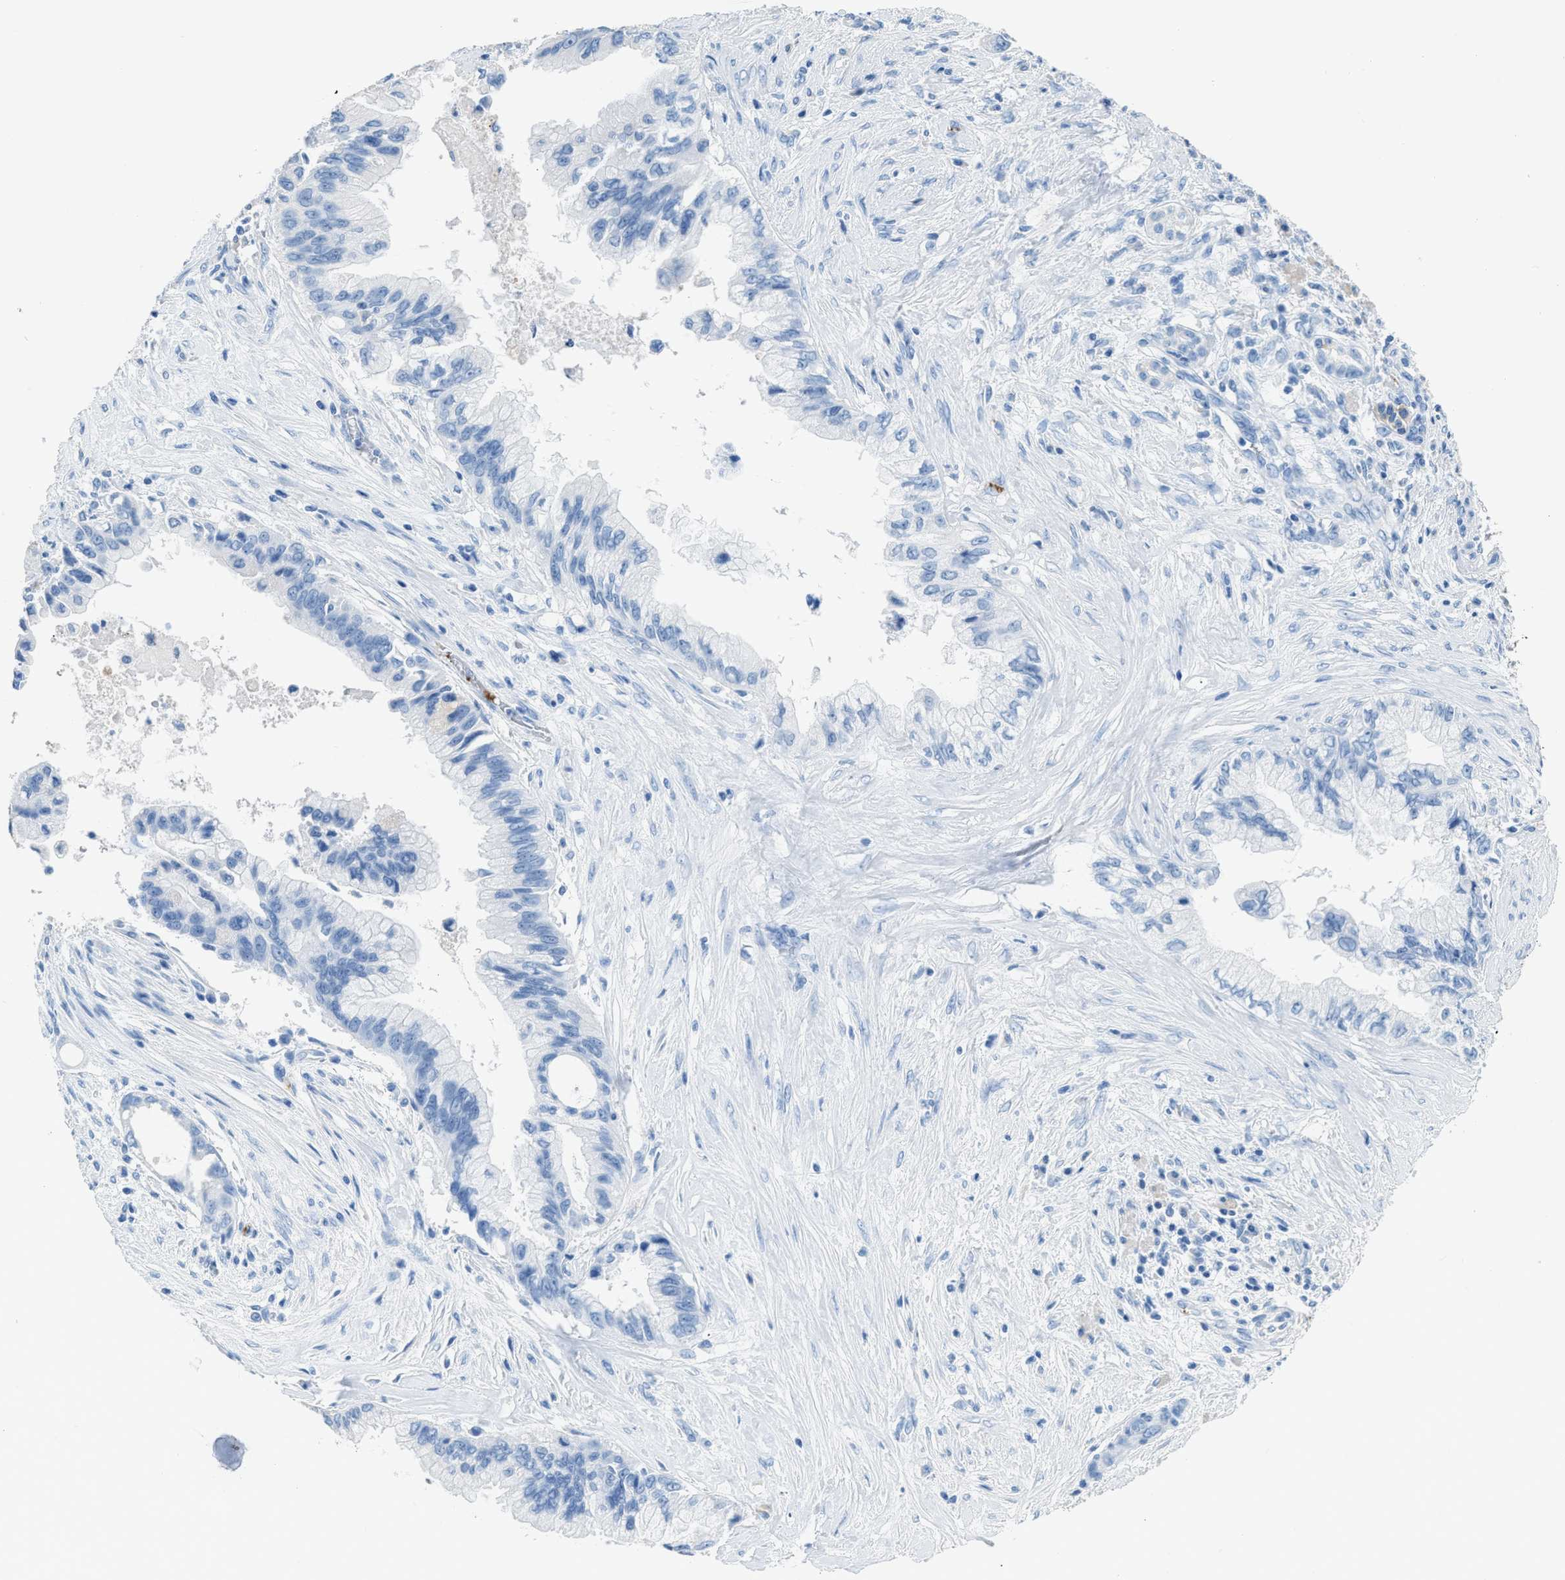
{"staining": {"intensity": "negative", "quantity": "none", "location": "none"}, "tissue": "pancreatic cancer", "cell_type": "Tumor cells", "image_type": "cancer", "snomed": [{"axis": "morphology", "description": "Adenocarcinoma, NOS"}, {"axis": "topography", "description": "Pancreas"}], "caption": "A histopathology image of pancreatic cancer (adenocarcinoma) stained for a protein displays no brown staining in tumor cells.", "gene": "FAIM2", "patient": {"sex": "female", "age": 73}}